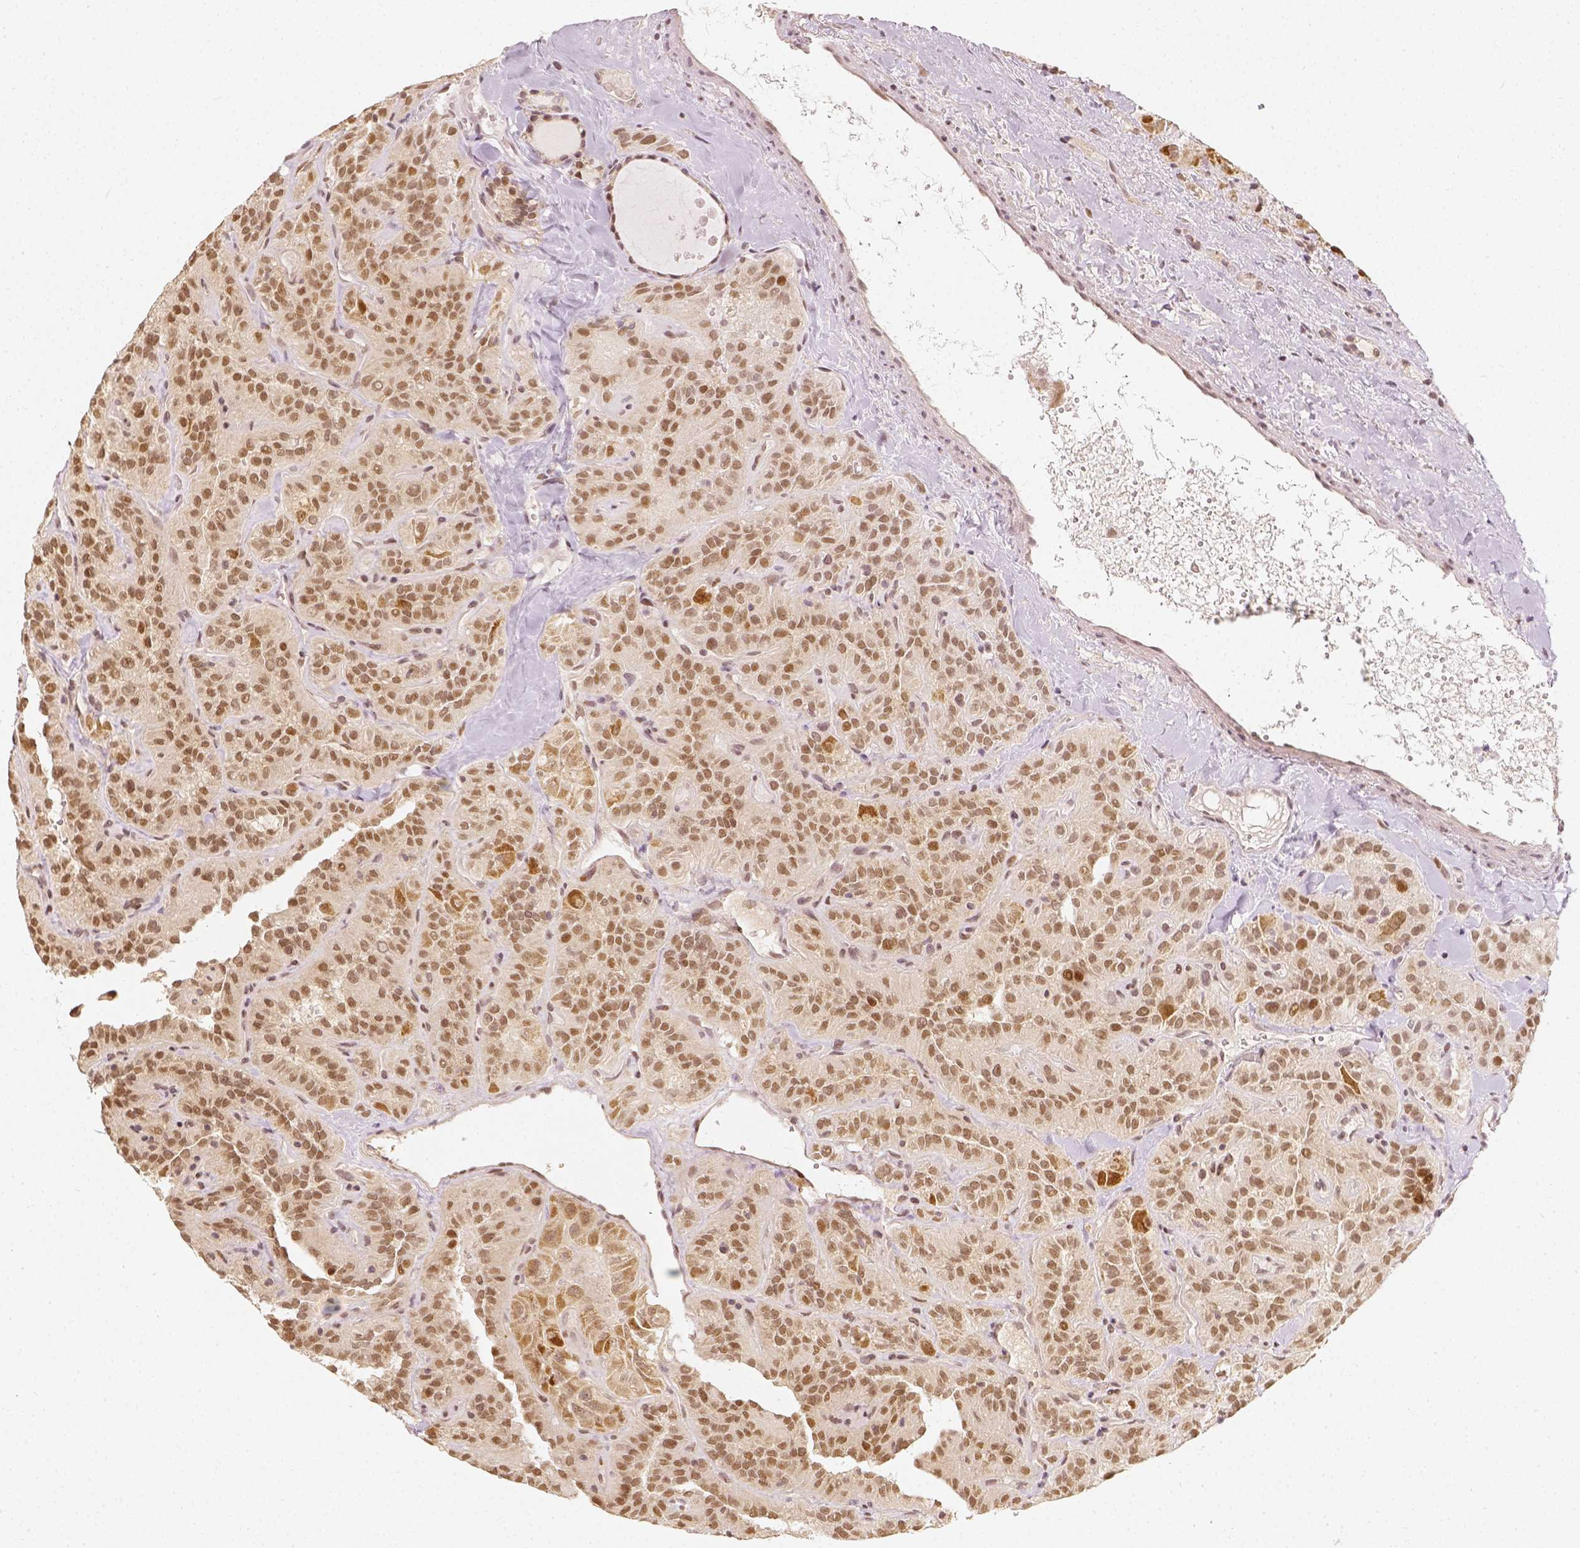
{"staining": {"intensity": "moderate", "quantity": ">75%", "location": "nuclear"}, "tissue": "thyroid cancer", "cell_type": "Tumor cells", "image_type": "cancer", "snomed": [{"axis": "morphology", "description": "Papillary adenocarcinoma, NOS"}, {"axis": "topography", "description": "Thyroid gland"}], "caption": "Immunohistochemistry (IHC) of human thyroid cancer (papillary adenocarcinoma) exhibits medium levels of moderate nuclear expression in about >75% of tumor cells.", "gene": "ZMAT3", "patient": {"sex": "female", "age": 45}}